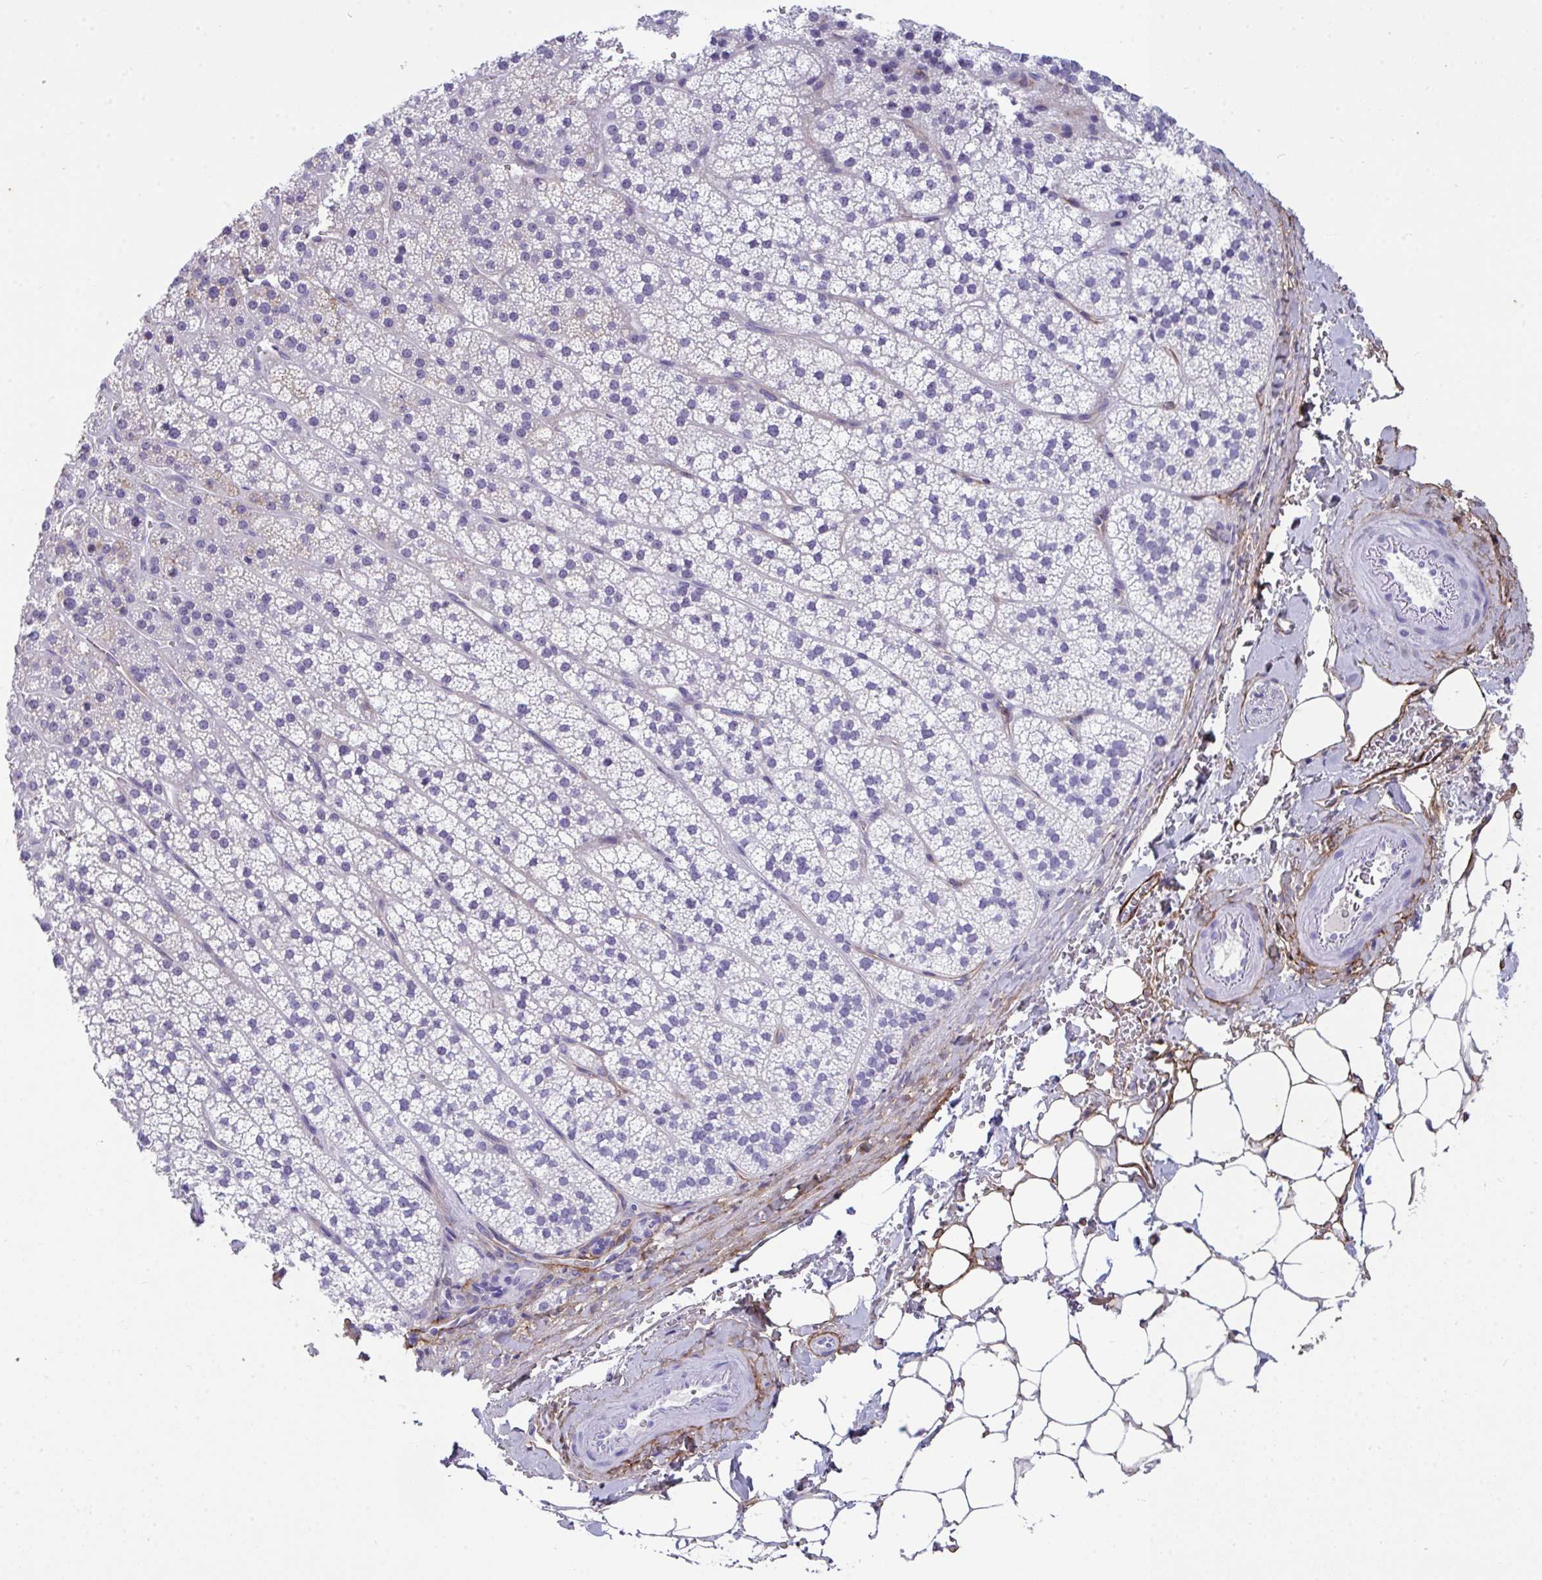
{"staining": {"intensity": "negative", "quantity": "none", "location": "none"}, "tissue": "adrenal gland", "cell_type": "Glandular cells", "image_type": "normal", "snomed": [{"axis": "morphology", "description": "Normal tissue, NOS"}, {"axis": "topography", "description": "Adrenal gland"}], "caption": "Normal adrenal gland was stained to show a protein in brown. There is no significant expression in glandular cells. (DAB (3,3'-diaminobenzidine) immunohistochemistry (IHC) visualized using brightfield microscopy, high magnification).", "gene": "LHFPL6", "patient": {"sex": "male", "age": 53}}